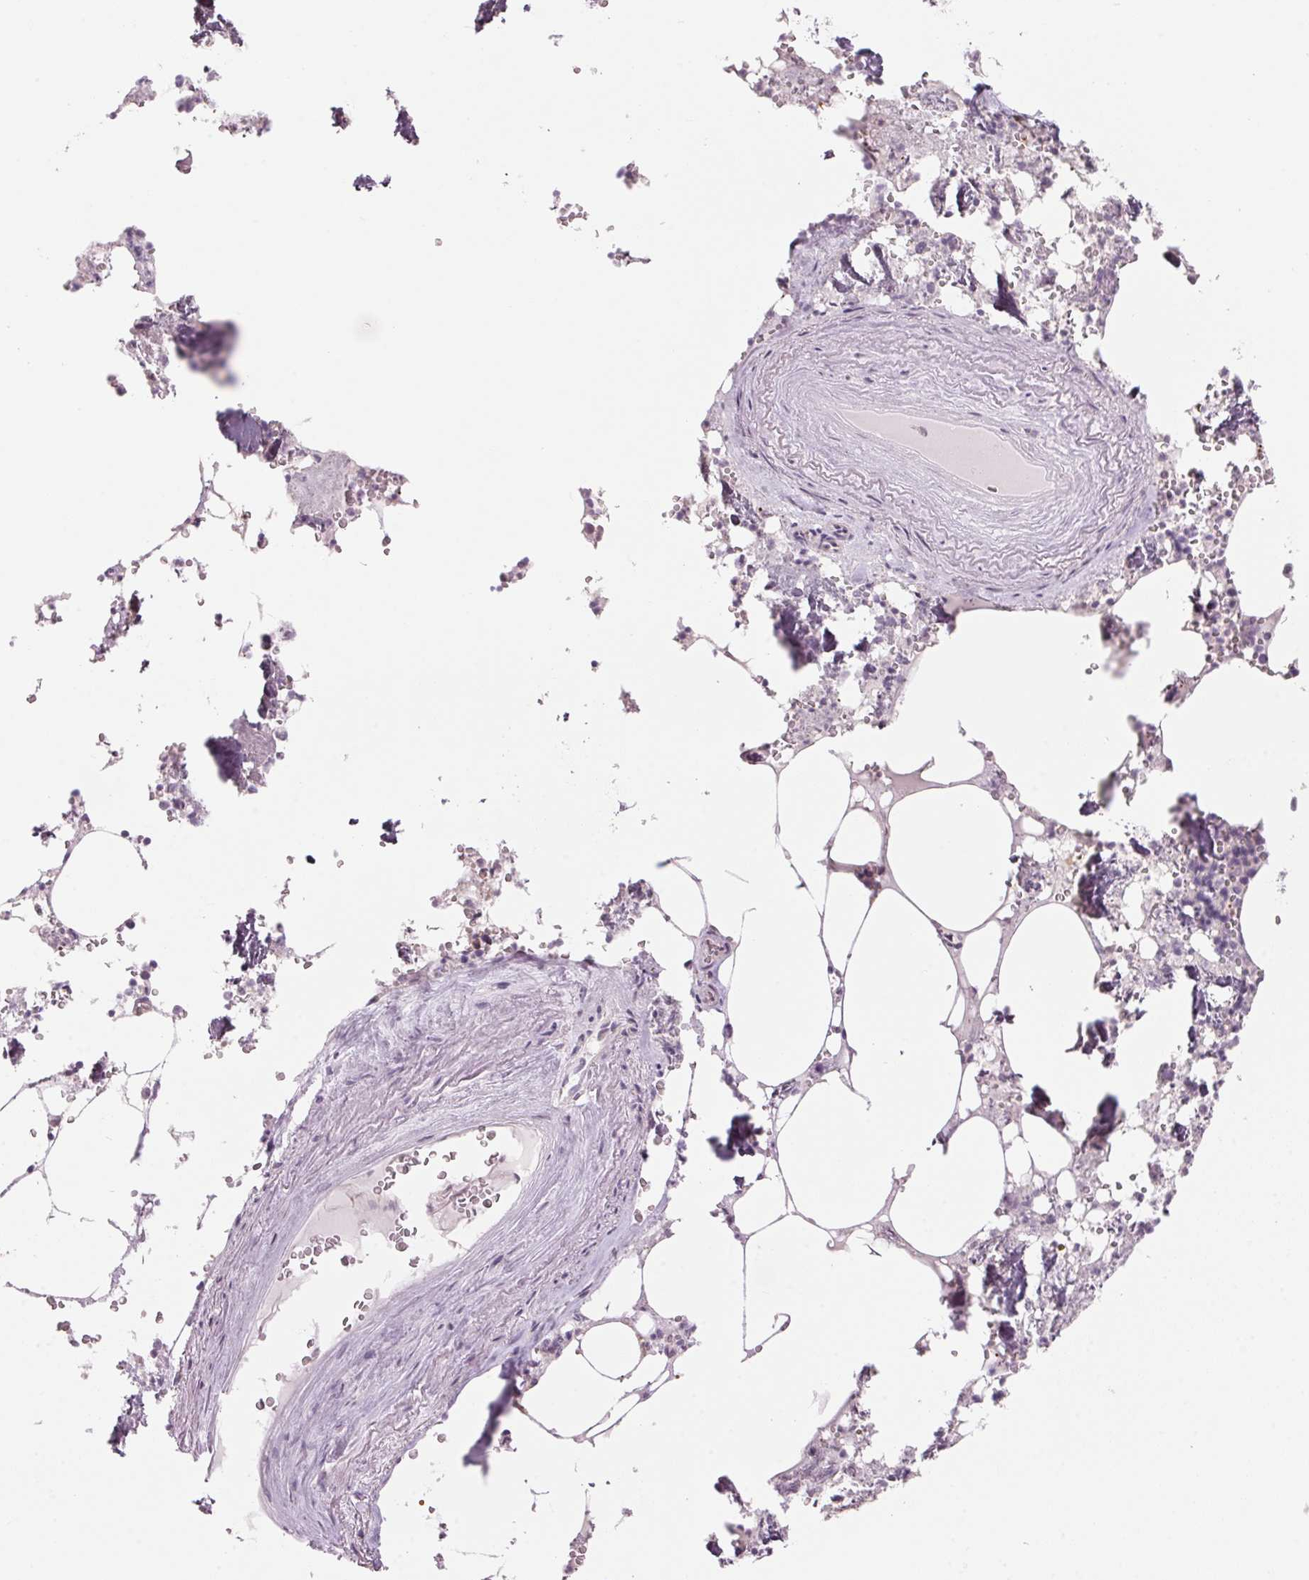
{"staining": {"intensity": "negative", "quantity": "none", "location": "none"}, "tissue": "bone marrow", "cell_type": "Hematopoietic cells", "image_type": "normal", "snomed": [{"axis": "morphology", "description": "Normal tissue, NOS"}, {"axis": "topography", "description": "Bone marrow"}], "caption": "High power microscopy histopathology image of an IHC micrograph of unremarkable bone marrow, revealing no significant positivity in hematopoietic cells.", "gene": "GNMT", "patient": {"sex": "male", "age": 54}}